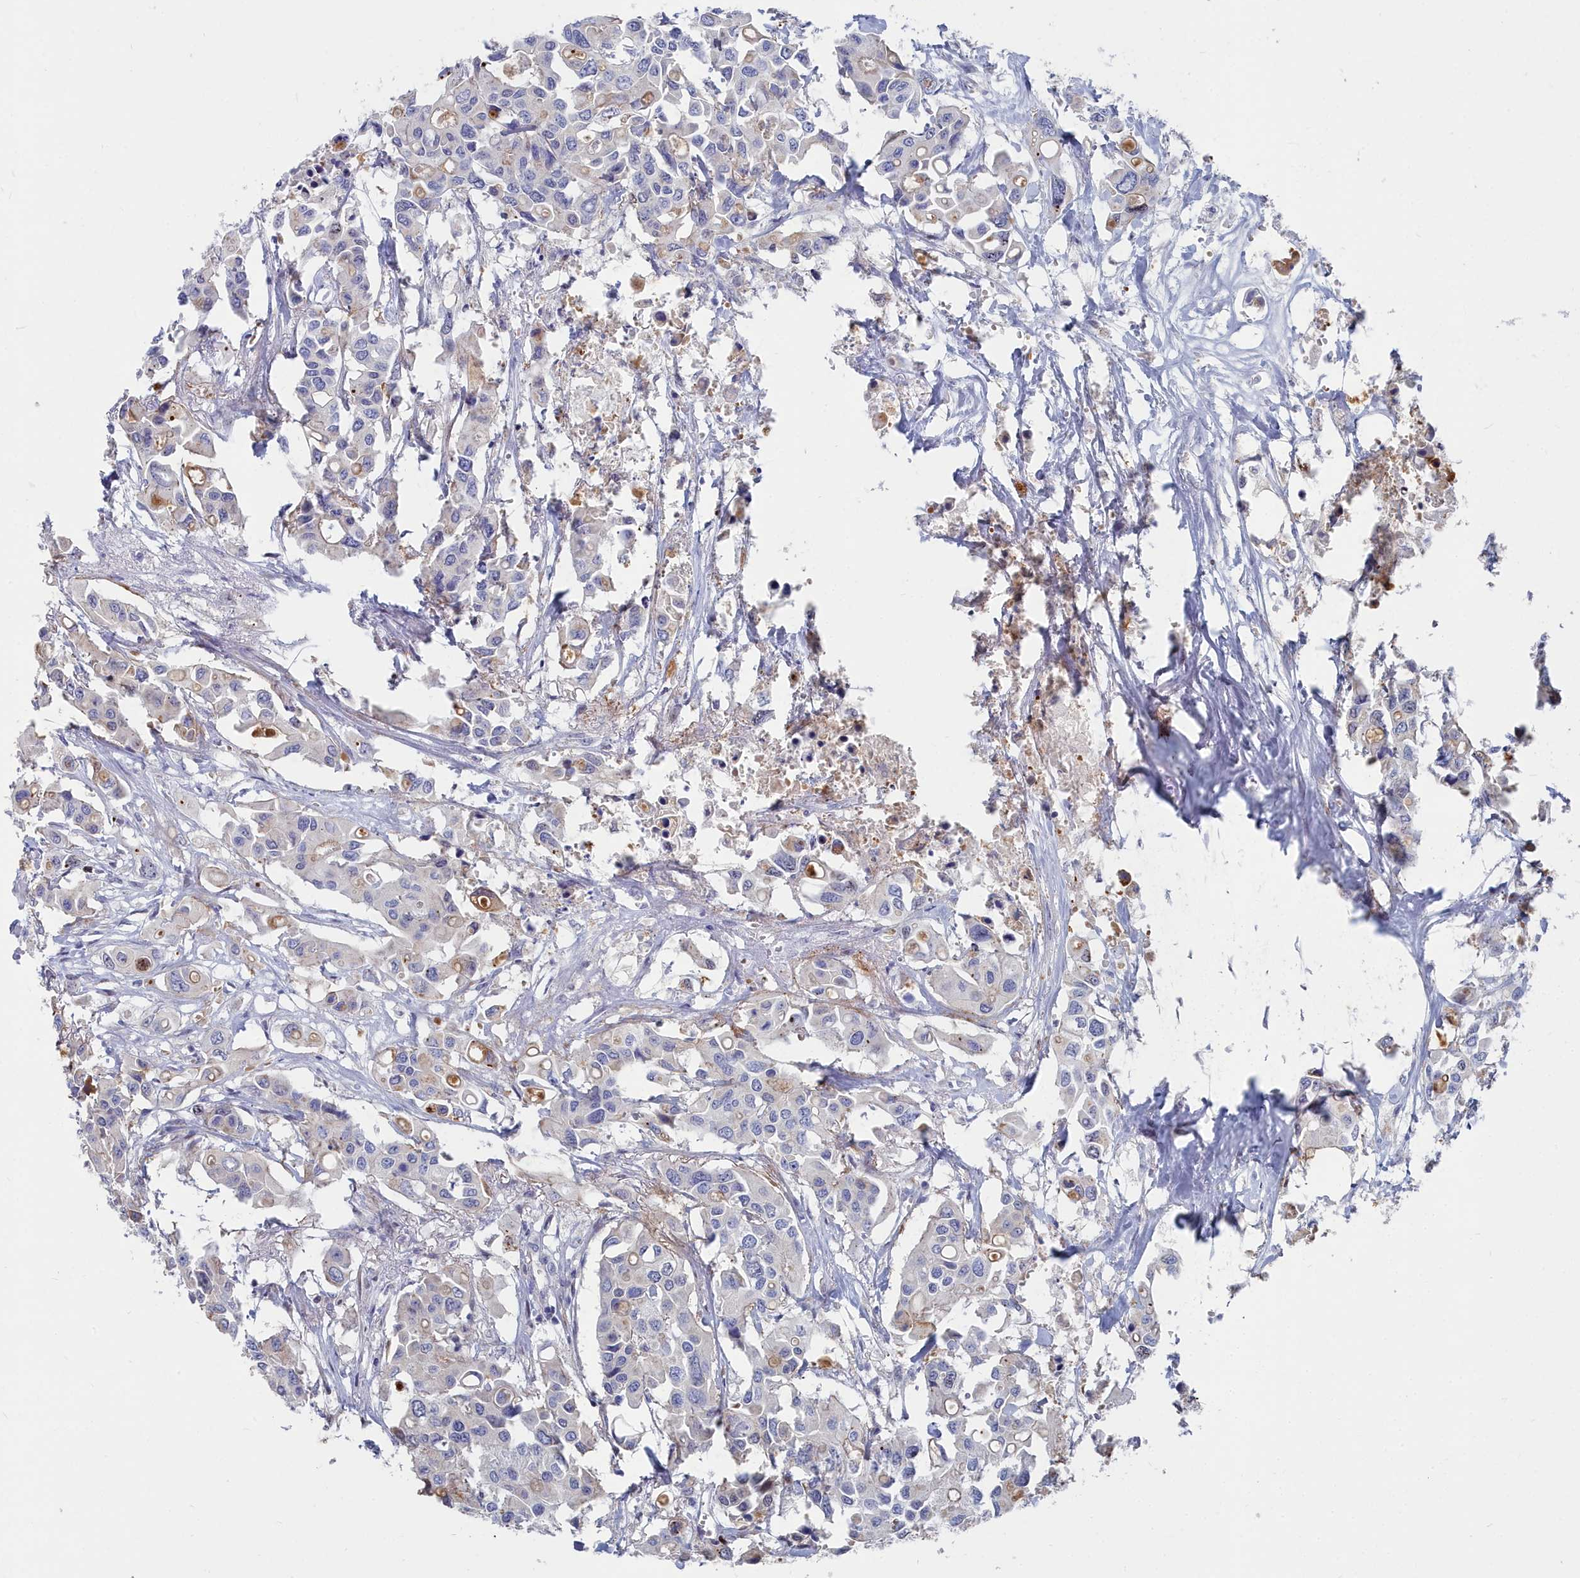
{"staining": {"intensity": "negative", "quantity": "none", "location": "none"}, "tissue": "colorectal cancer", "cell_type": "Tumor cells", "image_type": "cancer", "snomed": [{"axis": "morphology", "description": "Adenocarcinoma, NOS"}, {"axis": "topography", "description": "Colon"}], "caption": "Colorectal cancer stained for a protein using immunohistochemistry shows no staining tumor cells.", "gene": "RPS27A", "patient": {"sex": "male", "age": 77}}